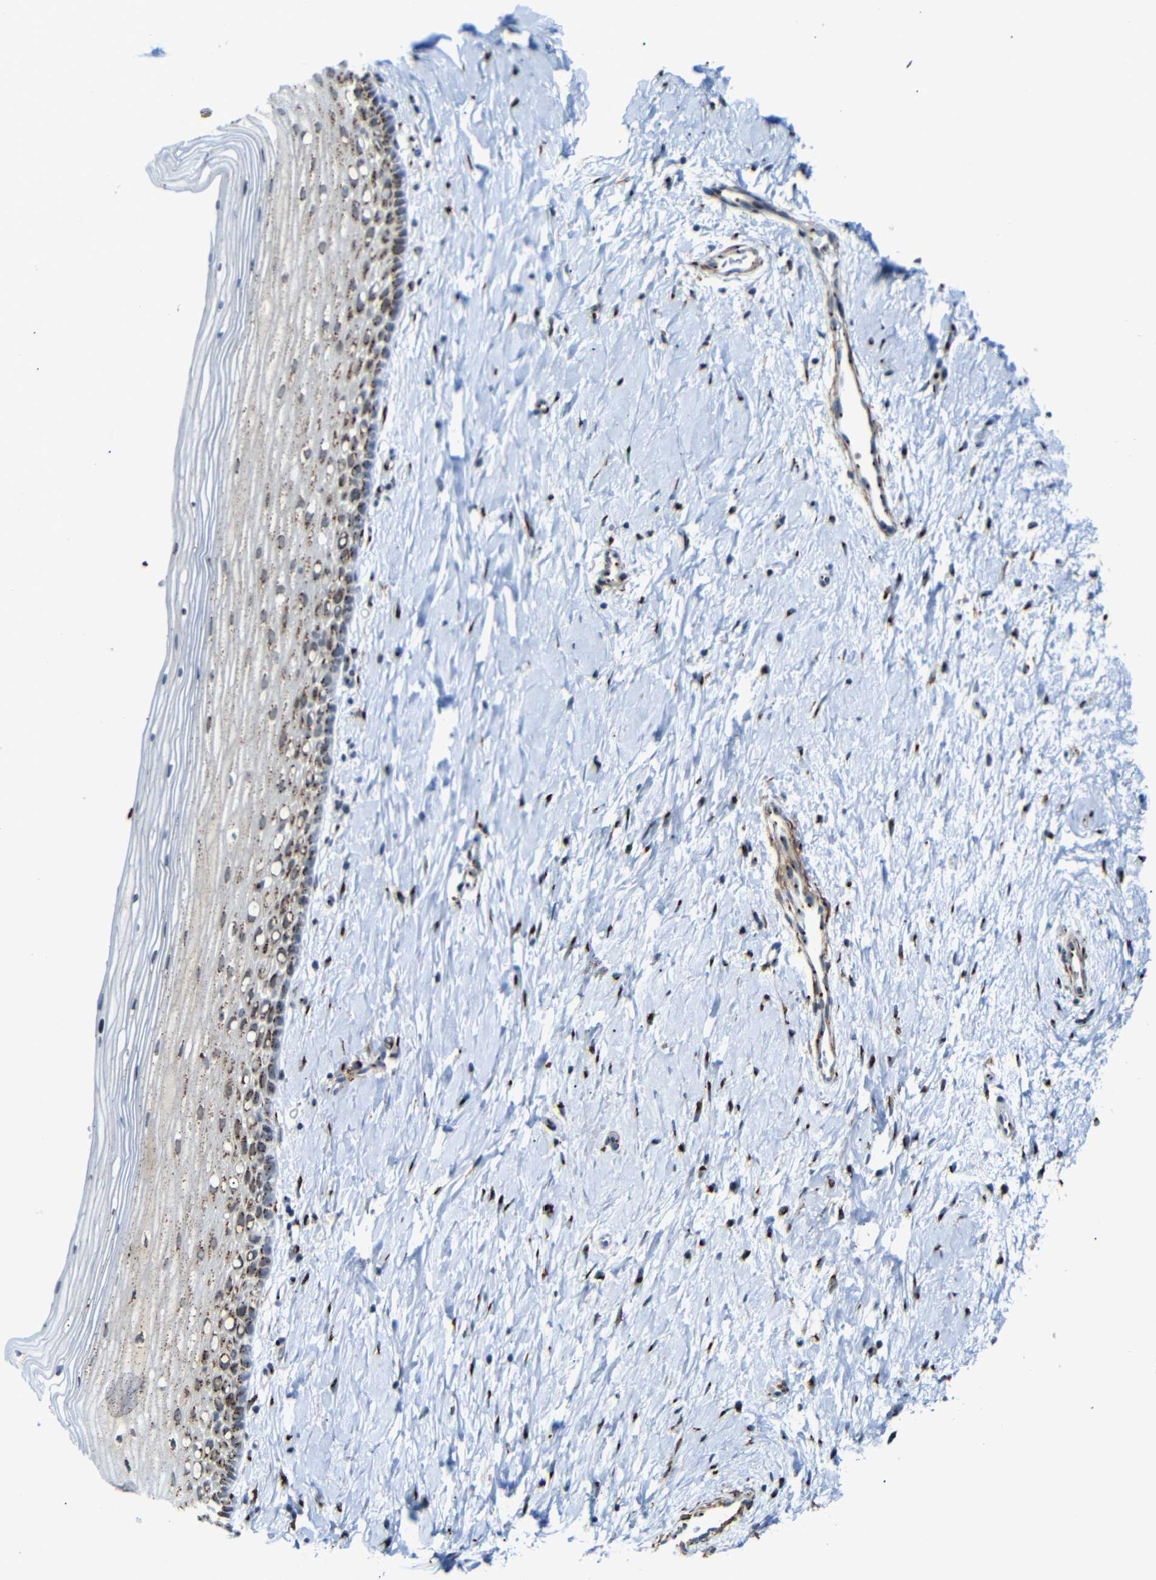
{"staining": {"intensity": "moderate", "quantity": ">75%", "location": "cytoplasmic/membranous"}, "tissue": "cervix", "cell_type": "Glandular cells", "image_type": "normal", "snomed": [{"axis": "morphology", "description": "Normal tissue, NOS"}, {"axis": "topography", "description": "Cervix"}], "caption": "A histopathology image showing moderate cytoplasmic/membranous expression in about >75% of glandular cells in unremarkable cervix, as visualized by brown immunohistochemical staining.", "gene": "TGOLN2", "patient": {"sex": "female", "age": 39}}